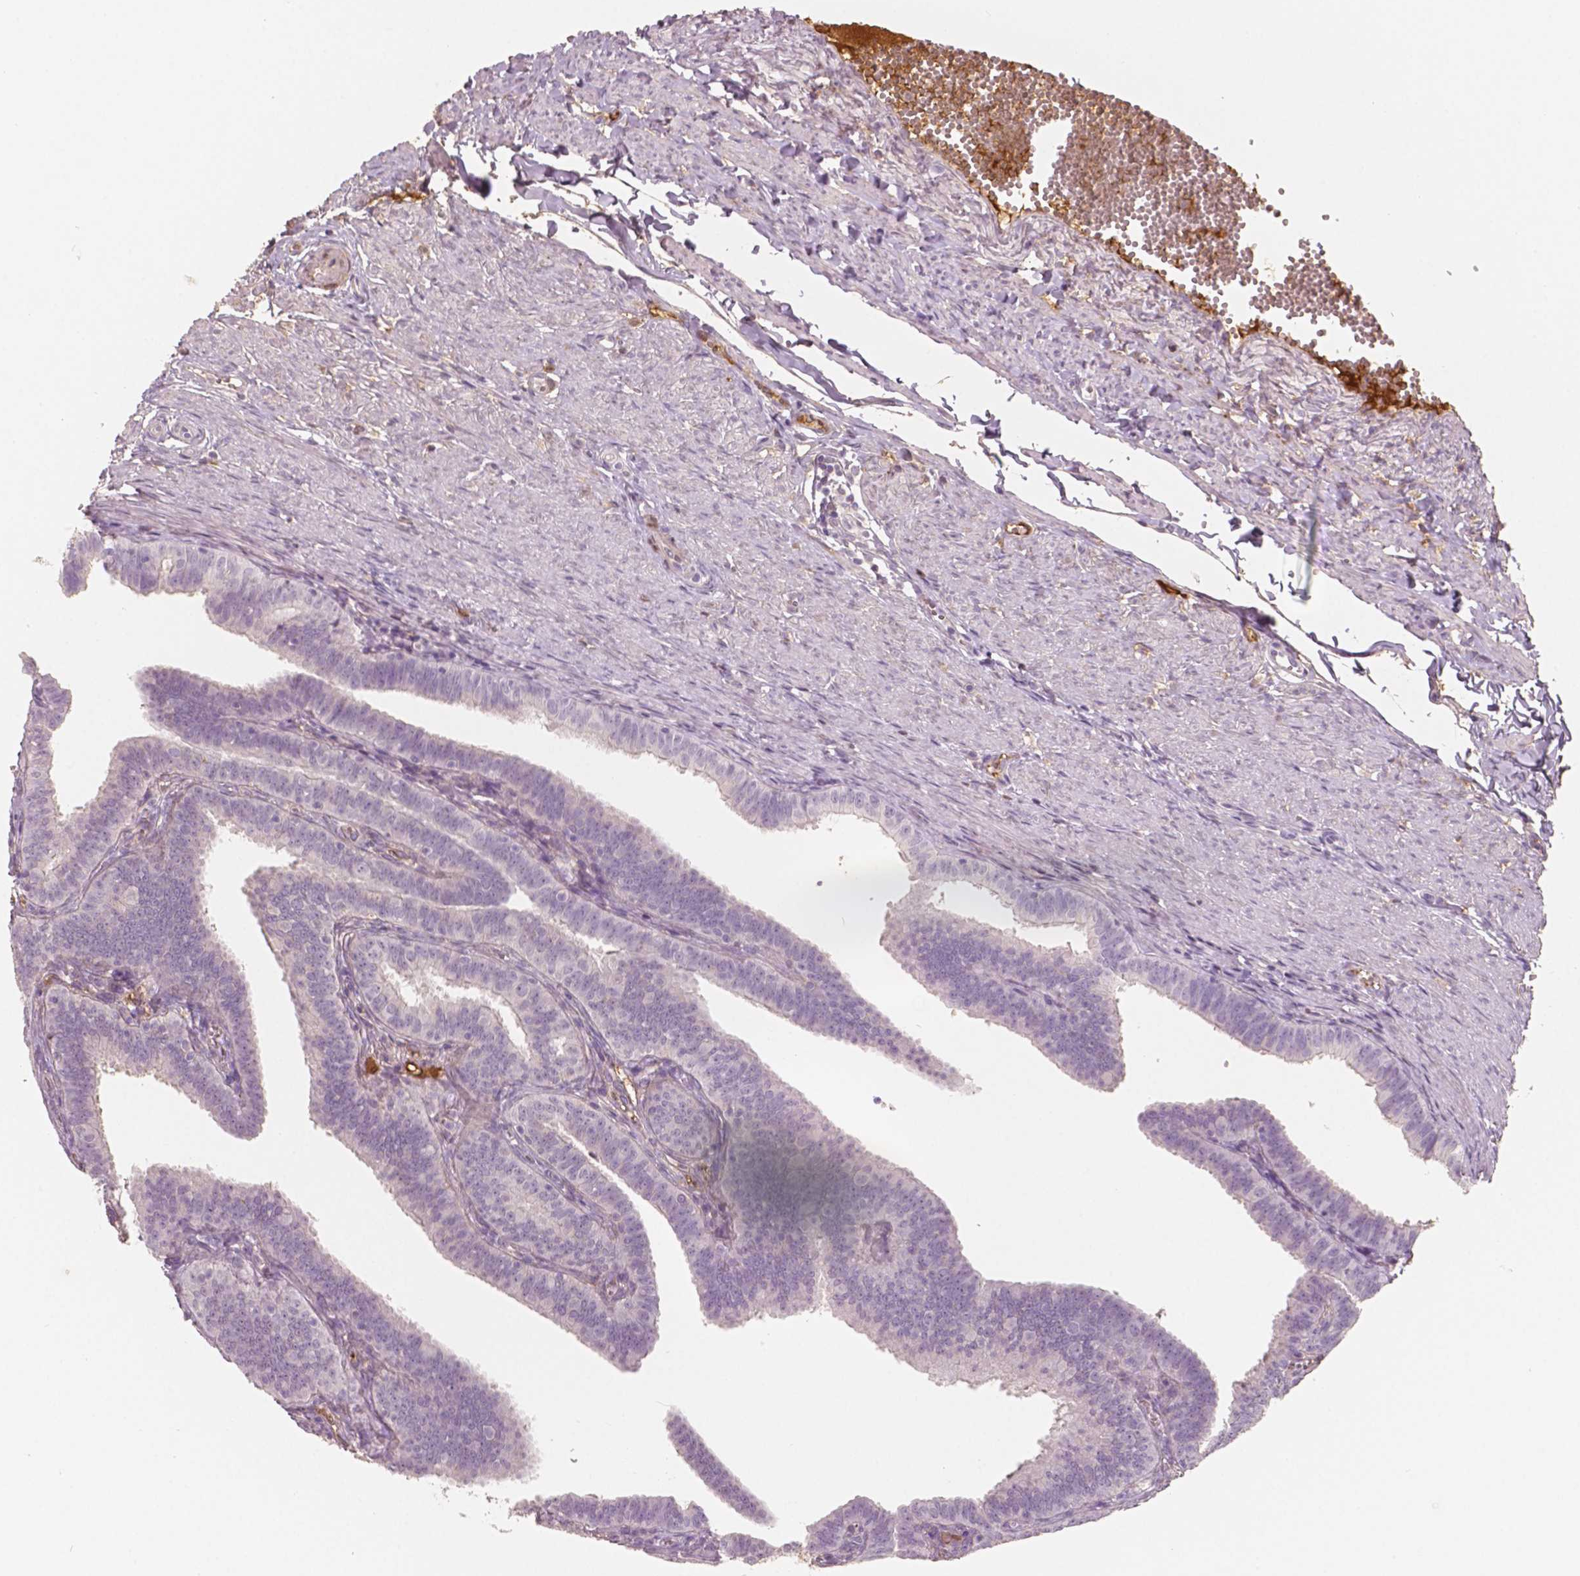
{"staining": {"intensity": "negative", "quantity": "none", "location": "none"}, "tissue": "fallopian tube", "cell_type": "Glandular cells", "image_type": "normal", "snomed": [{"axis": "morphology", "description": "Normal tissue, NOS"}, {"axis": "topography", "description": "Fallopian tube"}], "caption": "Human fallopian tube stained for a protein using IHC exhibits no positivity in glandular cells.", "gene": "APOA4", "patient": {"sex": "female", "age": 25}}